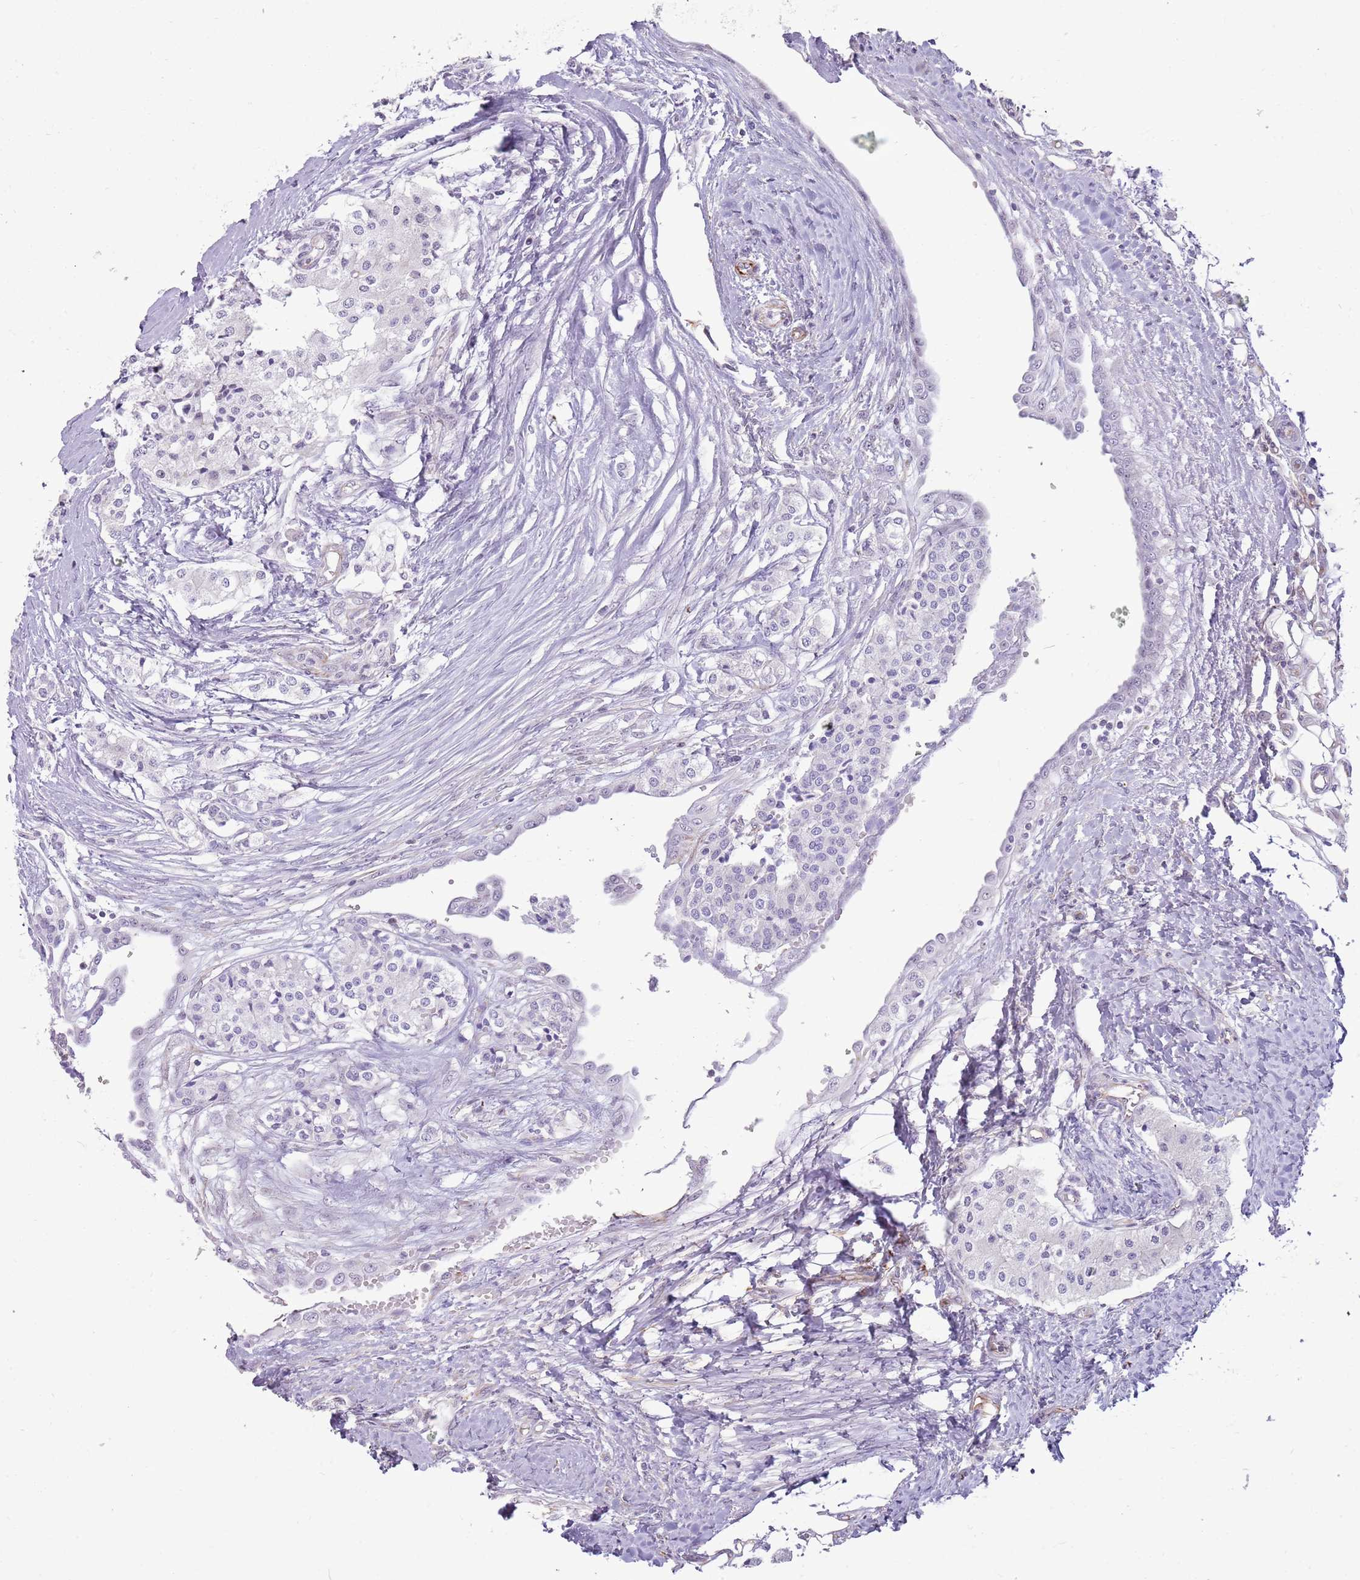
{"staining": {"intensity": "negative", "quantity": "none", "location": "none"}, "tissue": "carcinoid", "cell_type": "Tumor cells", "image_type": "cancer", "snomed": [{"axis": "morphology", "description": "Carcinoid, malignant, NOS"}, {"axis": "topography", "description": "Colon"}], "caption": "Micrograph shows no significant protein positivity in tumor cells of carcinoid. (Brightfield microscopy of DAB (3,3'-diaminobenzidine) immunohistochemistry at high magnification).", "gene": "NBPF3", "patient": {"sex": "female", "age": 52}}